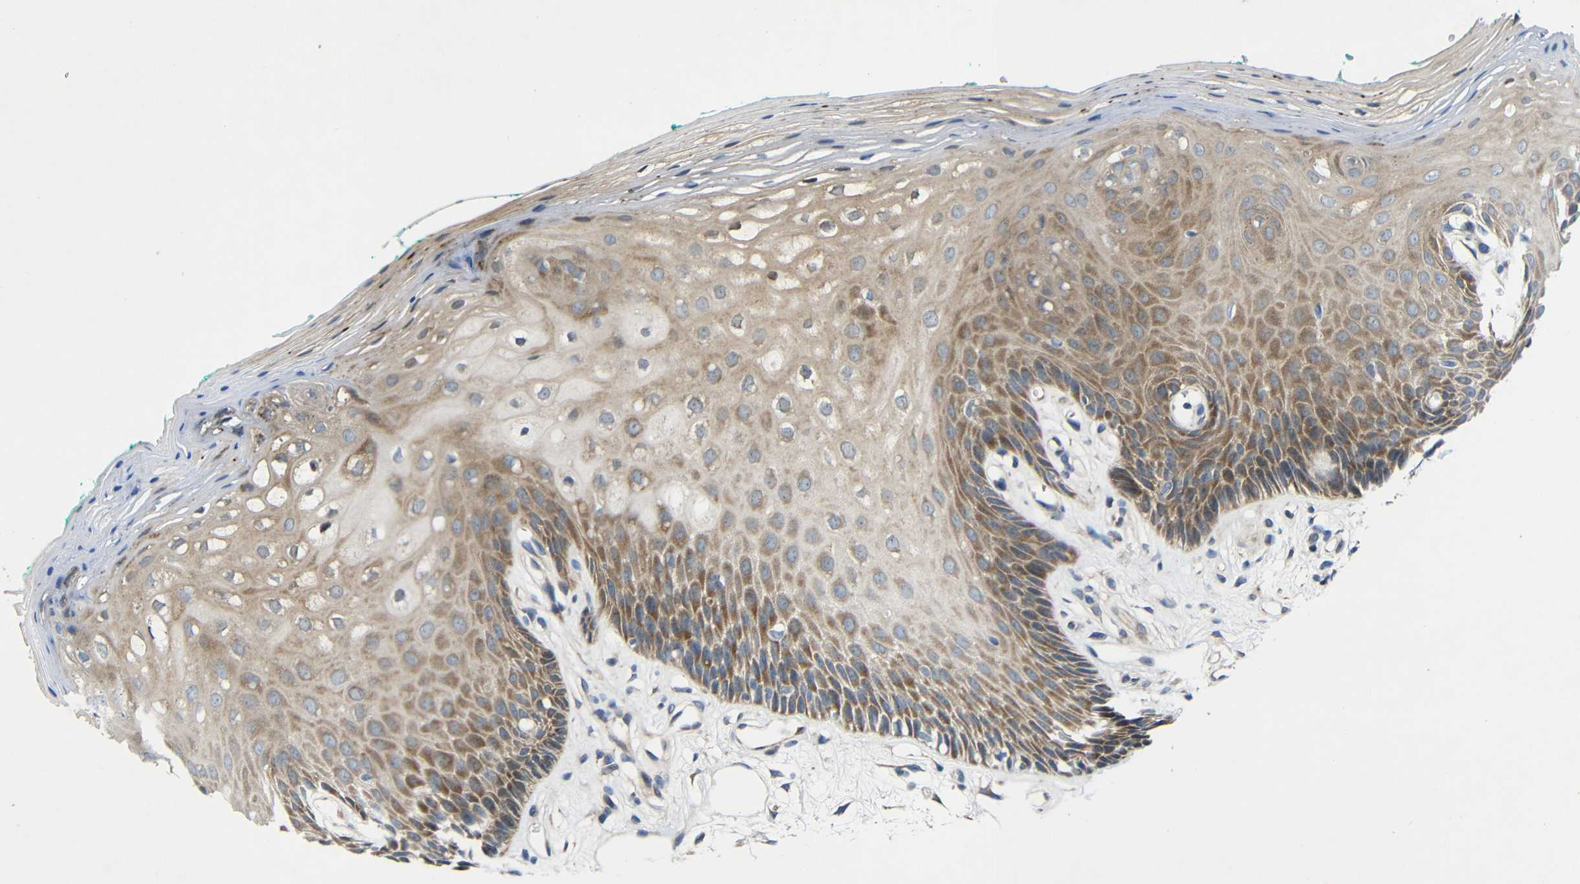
{"staining": {"intensity": "weak", "quantity": ">75%", "location": "cytoplasmic/membranous"}, "tissue": "oral mucosa", "cell_type": "Squamous epithelial cells", "image_type": "normal", "snomed": [{"axis": "morphology", "description": "Normal tissue, NOS"}, {"axis": "topography", "description": "Skeletal muscle"}, {"axis": "topography", "description": "Oral tissue"}, {"axis": "topography", "description": "Peripheral nerve tissue"}], "caption": "Unremarkable oral mucosa shows weak cytoplasmic/membranous positivity in about >75% of squamous epithelial cells The protein of interest is stained brown, and the nuclei are stained in blue (DAB IHC with brightfield microscopy, high magnification)..", "gene": "TMEM25", "patient": {"sex": "female", "age": 84}}